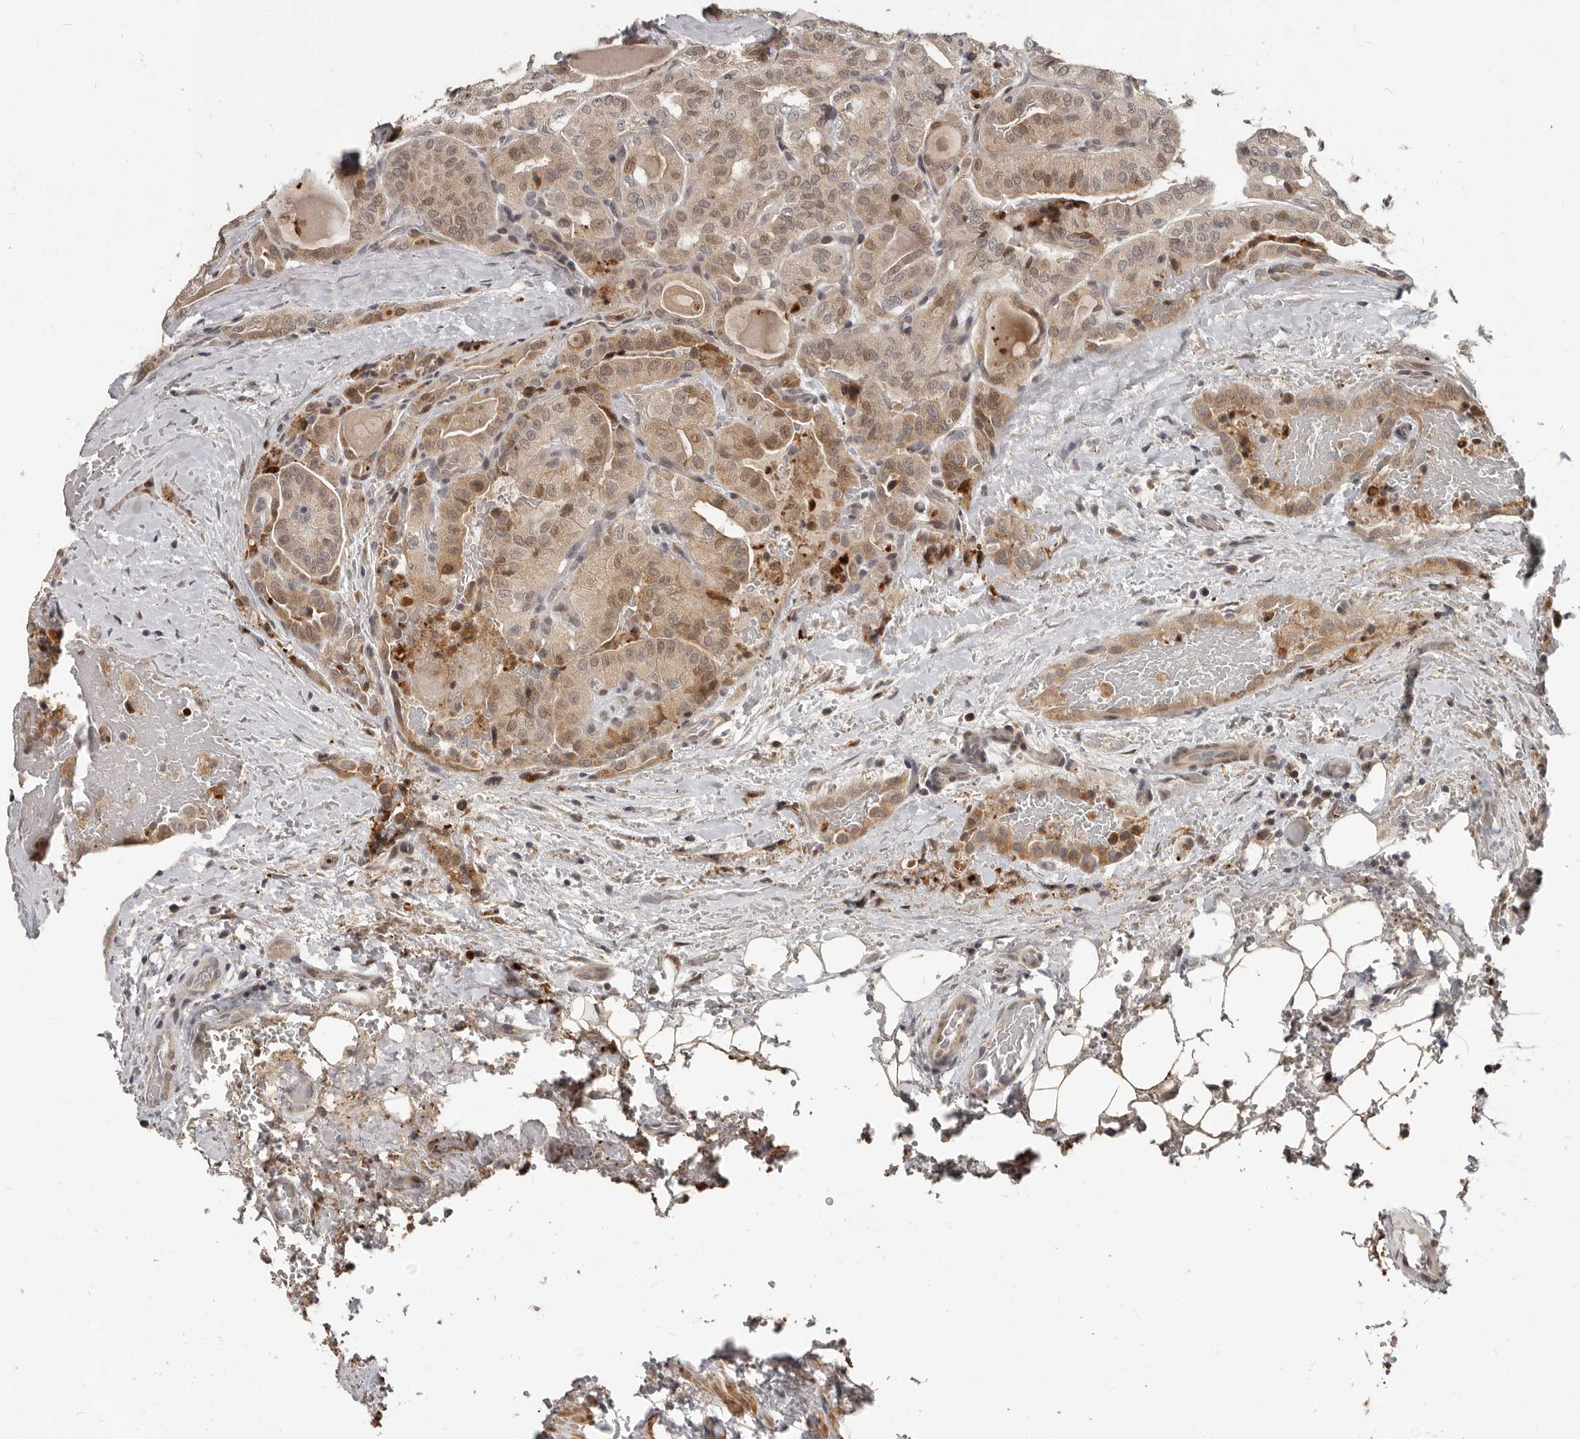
{"staining": {"intensity": "moderate", "quantity": ">75%", "location": "cytoplasmic/membranous,nuclear"}, "tissue": "head and neck cancer", "cell_type": "Tumor cells", "image_type": "cancer", "snomed": [{"axis": "morphology", "description": "Squamous cell carcinoma, NOS"}, {"axis": "topography", "description": "Oral tissue"}, {"axis": "topography", "description": "Head-Neck"}], "caption": "Approximately >75% of tumor cells in head and neck cancer (squamous cell carcinoma) demonstrate moderate cytoplasmic/membranous and nuclear protein positivity as visualized by brown immunohistochemical staining.", "gene": "APOL6", "patient": {"sex": "female", "age": 50}}